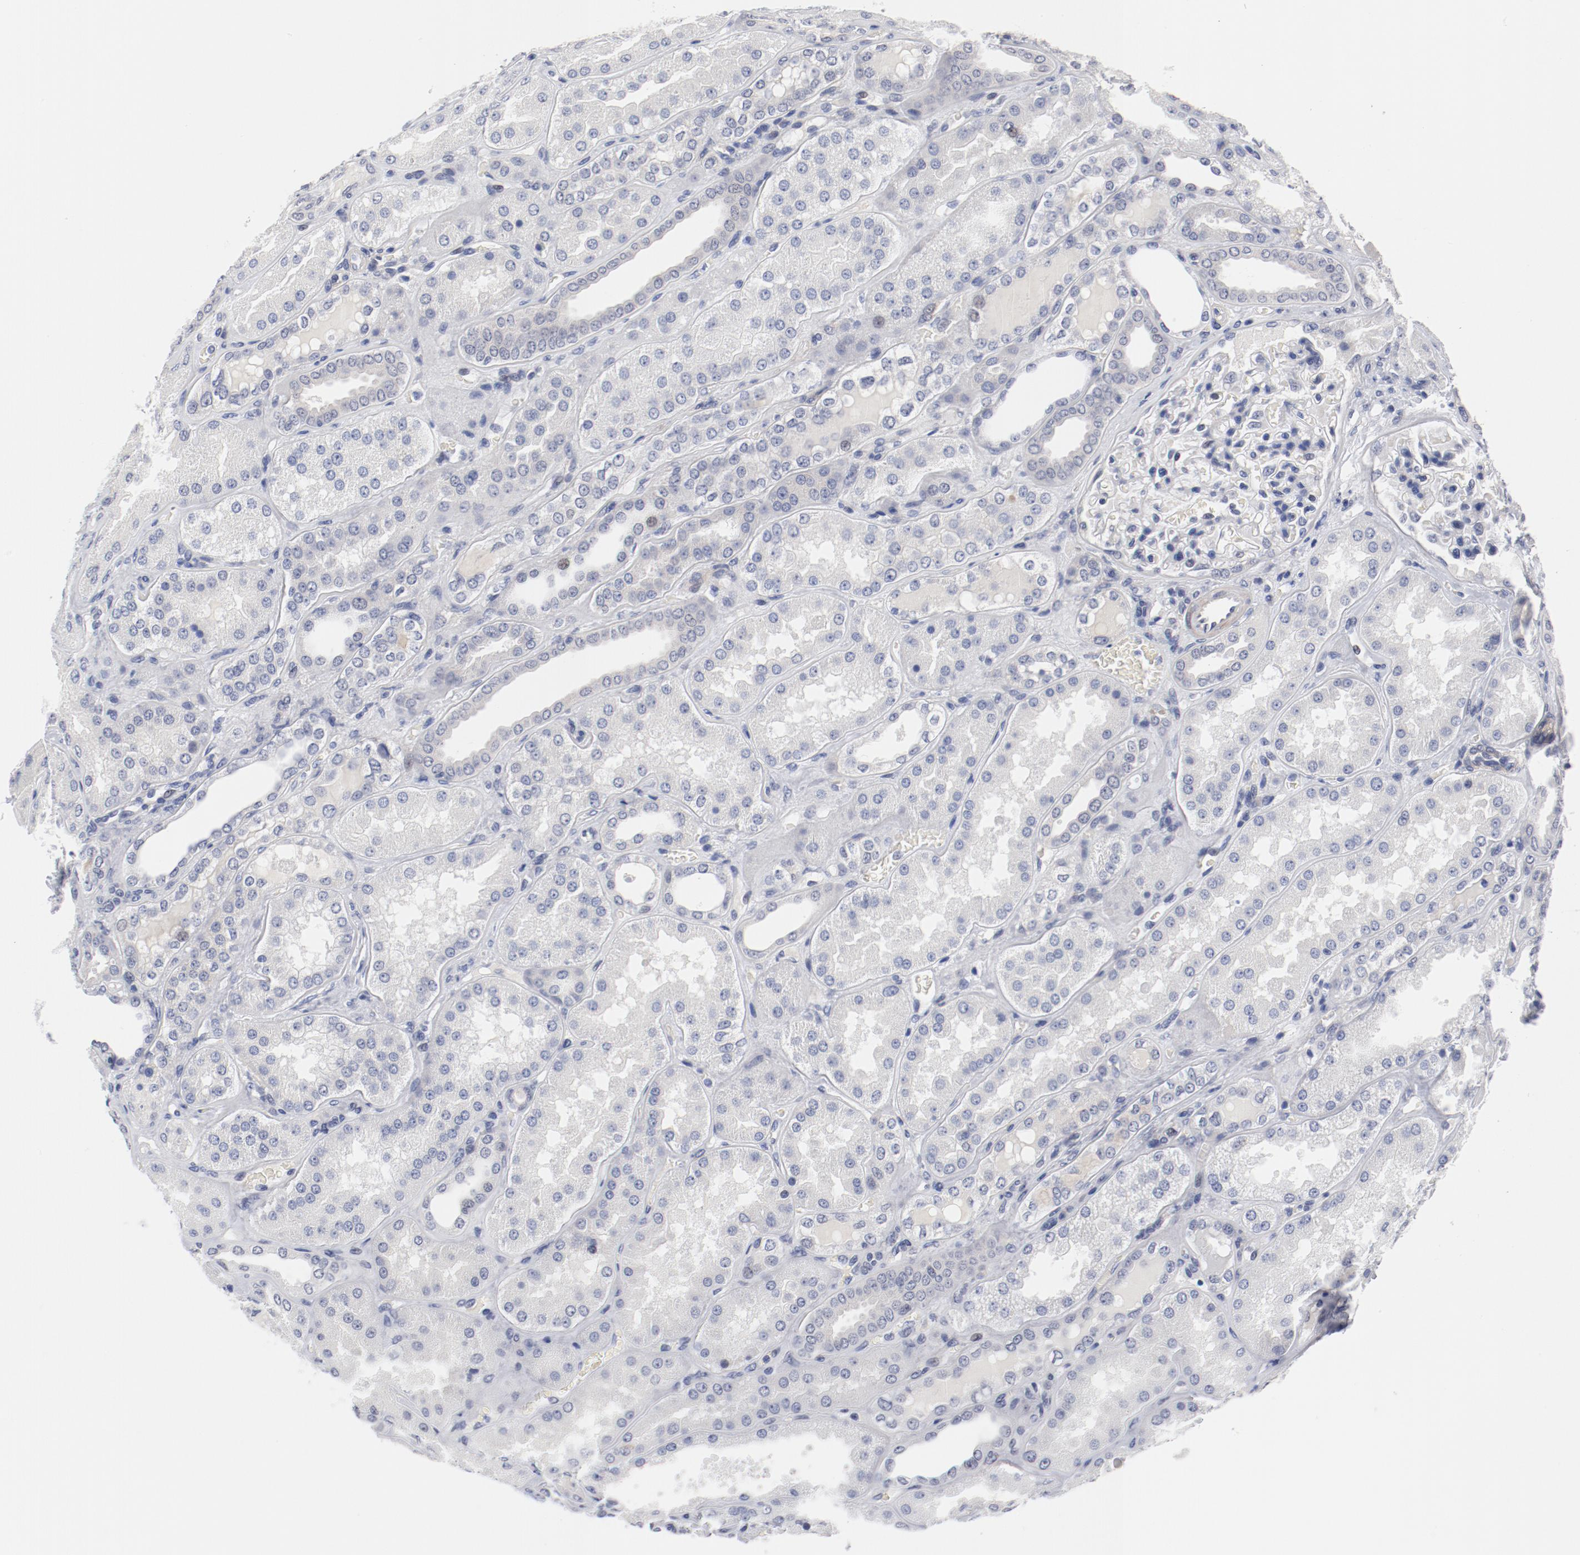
{"staining": {"intensity": "negative", "quantity": "none", "location": "none"}, "tissue": "kidney", "cell_type": "Cells in glomeruli", "image_type": "normal", "snomed": [{"axis": "morphology", "description": "Normal tissue, NOS"}, {"axis": "topography", "description": "Kidney"}], "caption": "Immunohistochemical staining of normal human kidney reveals no significant positivity in cells in glomeruli.", "gene": "KCNK13", "patient": {"sex": "female", "age": 56}}